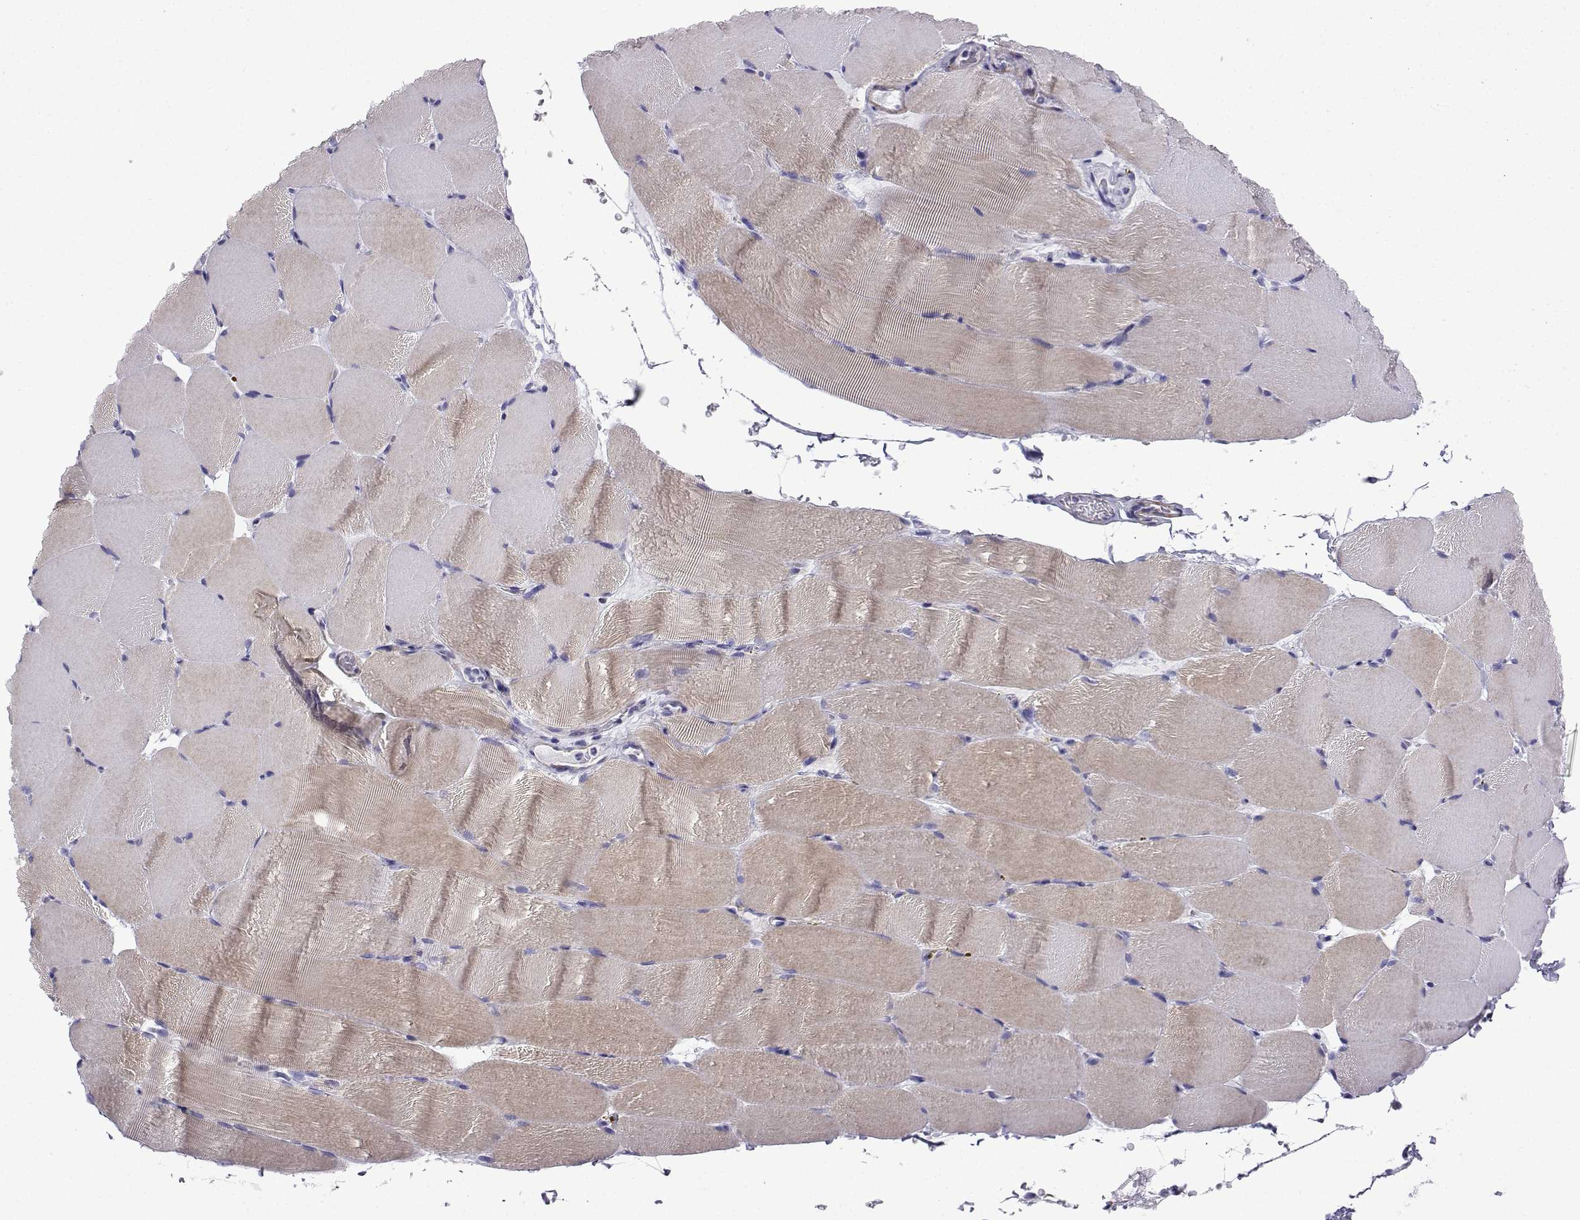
{"staining": {"intensity": "weak", "quantity": "25%-75%", "location": "cytoplasmic/membranous"}, "tissue": "skeletal muscle", "cell_type": "Myocytes", "image_type": "normal", "snomed": [{"axis": "morphology", "description": "Normal tissue, NOS"}, {"axis": "topography", "description": "Skeletal muscle"}], "caption": "Myocytes demonstrate weak cytoplasmic/membranous positivity in approximately 25%-75% of cells in benign skeletal muscle.", "gene": "KCNF1", "patient": {"sex": "female", "age": 37}}